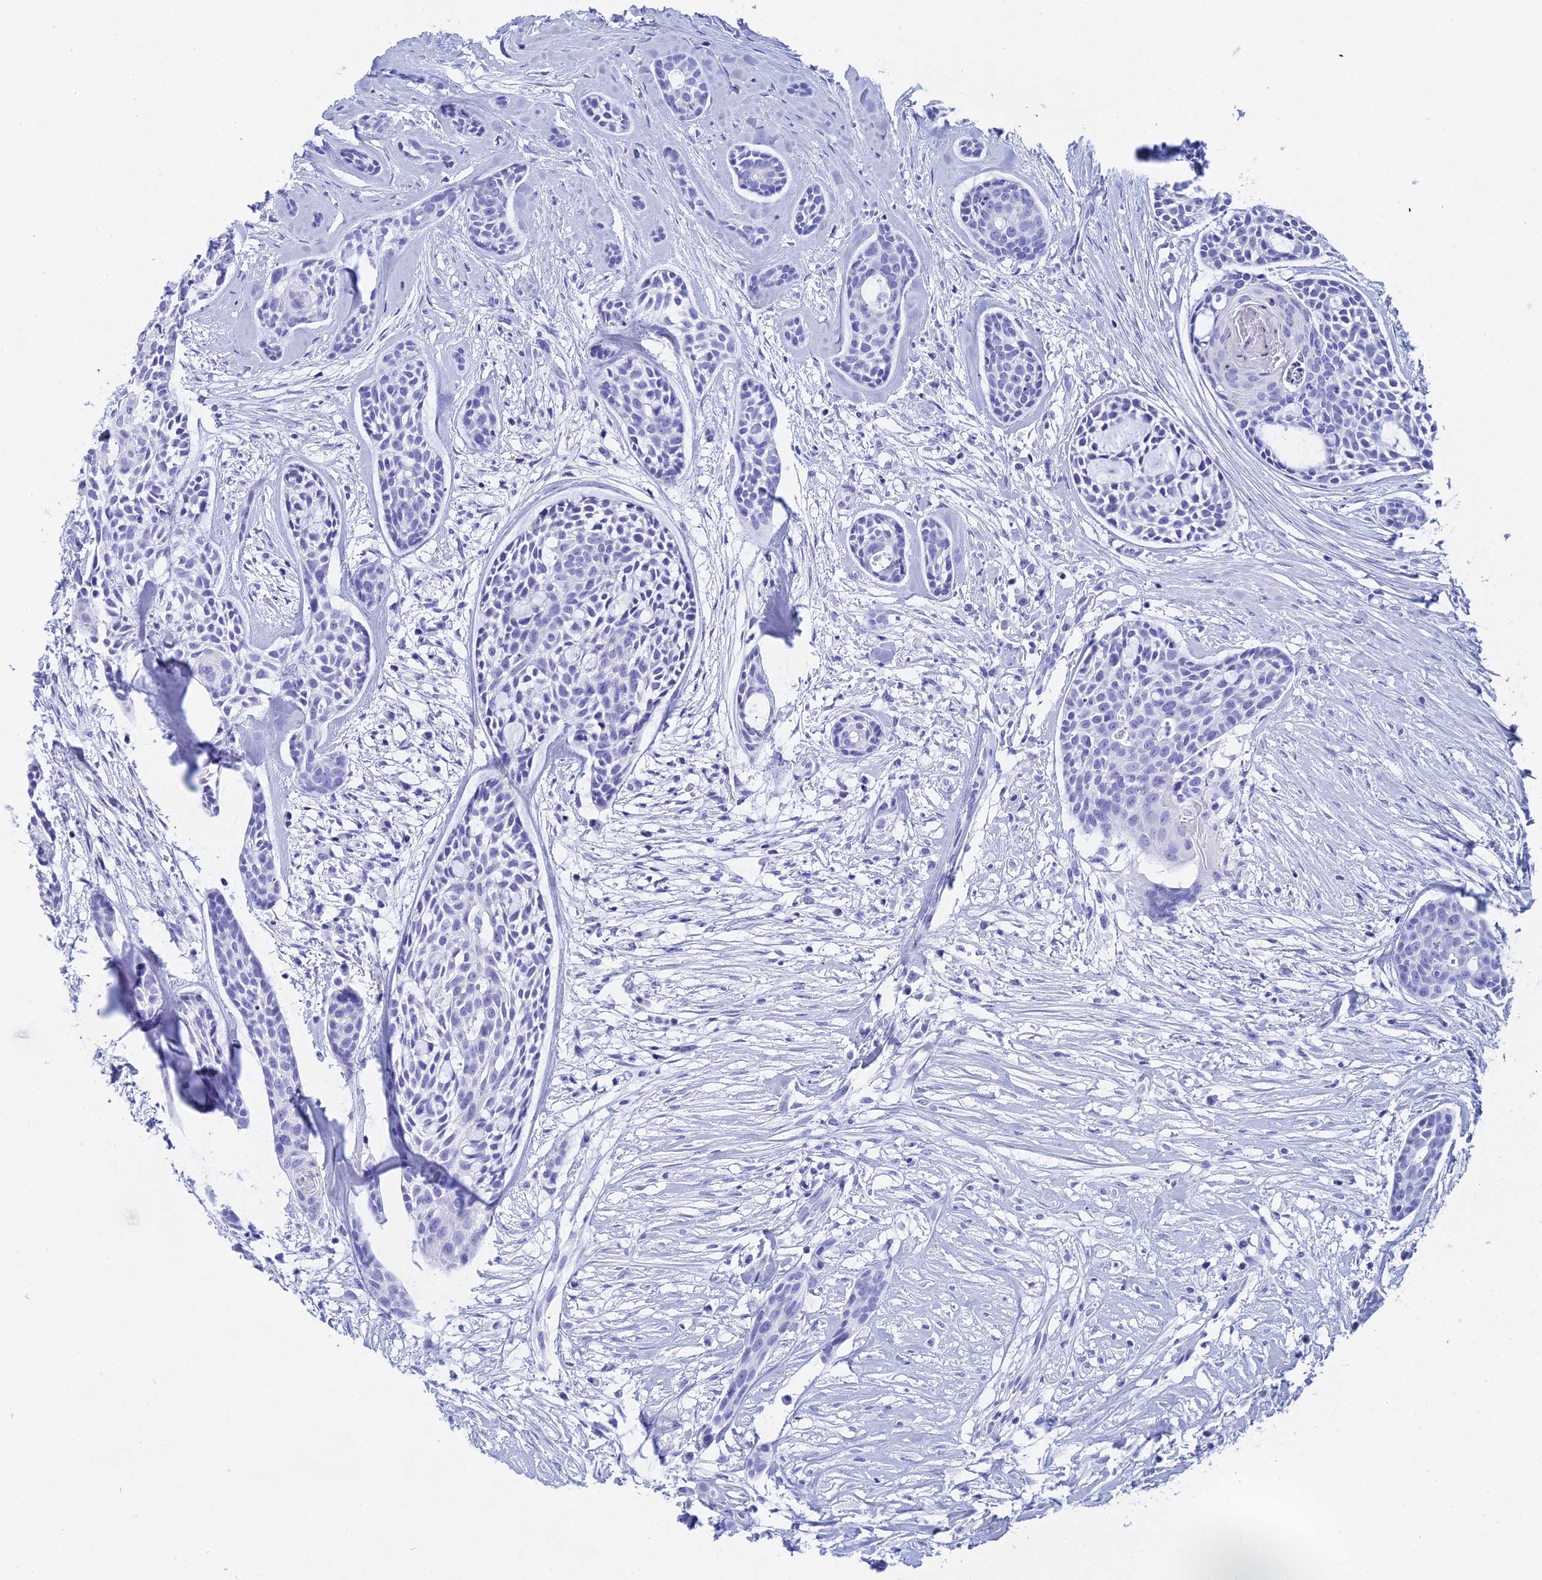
{"staining": {"intensity": "negative", "quantity": "none", "location": "none"}, "tissue": "head and neck cancer", "cell_type": "Tumor cells", "image_type": "cancer", "snomed": [{"axis": "morphology", "description": "Adenocarcinoma, NOS"}, {"axis": "topography", "description": "Subcutis"}, {"axis": "topography", "description": "Head-Neck"}], "caption": "DAB (3,3'-diaminobenzidine) immunohistochemical staining of human adenocarcinoma (head and neck) shows no significant expression in tumor cells.", "gene": "TEX101", "patient": {"sex": "female", "age": 73}}